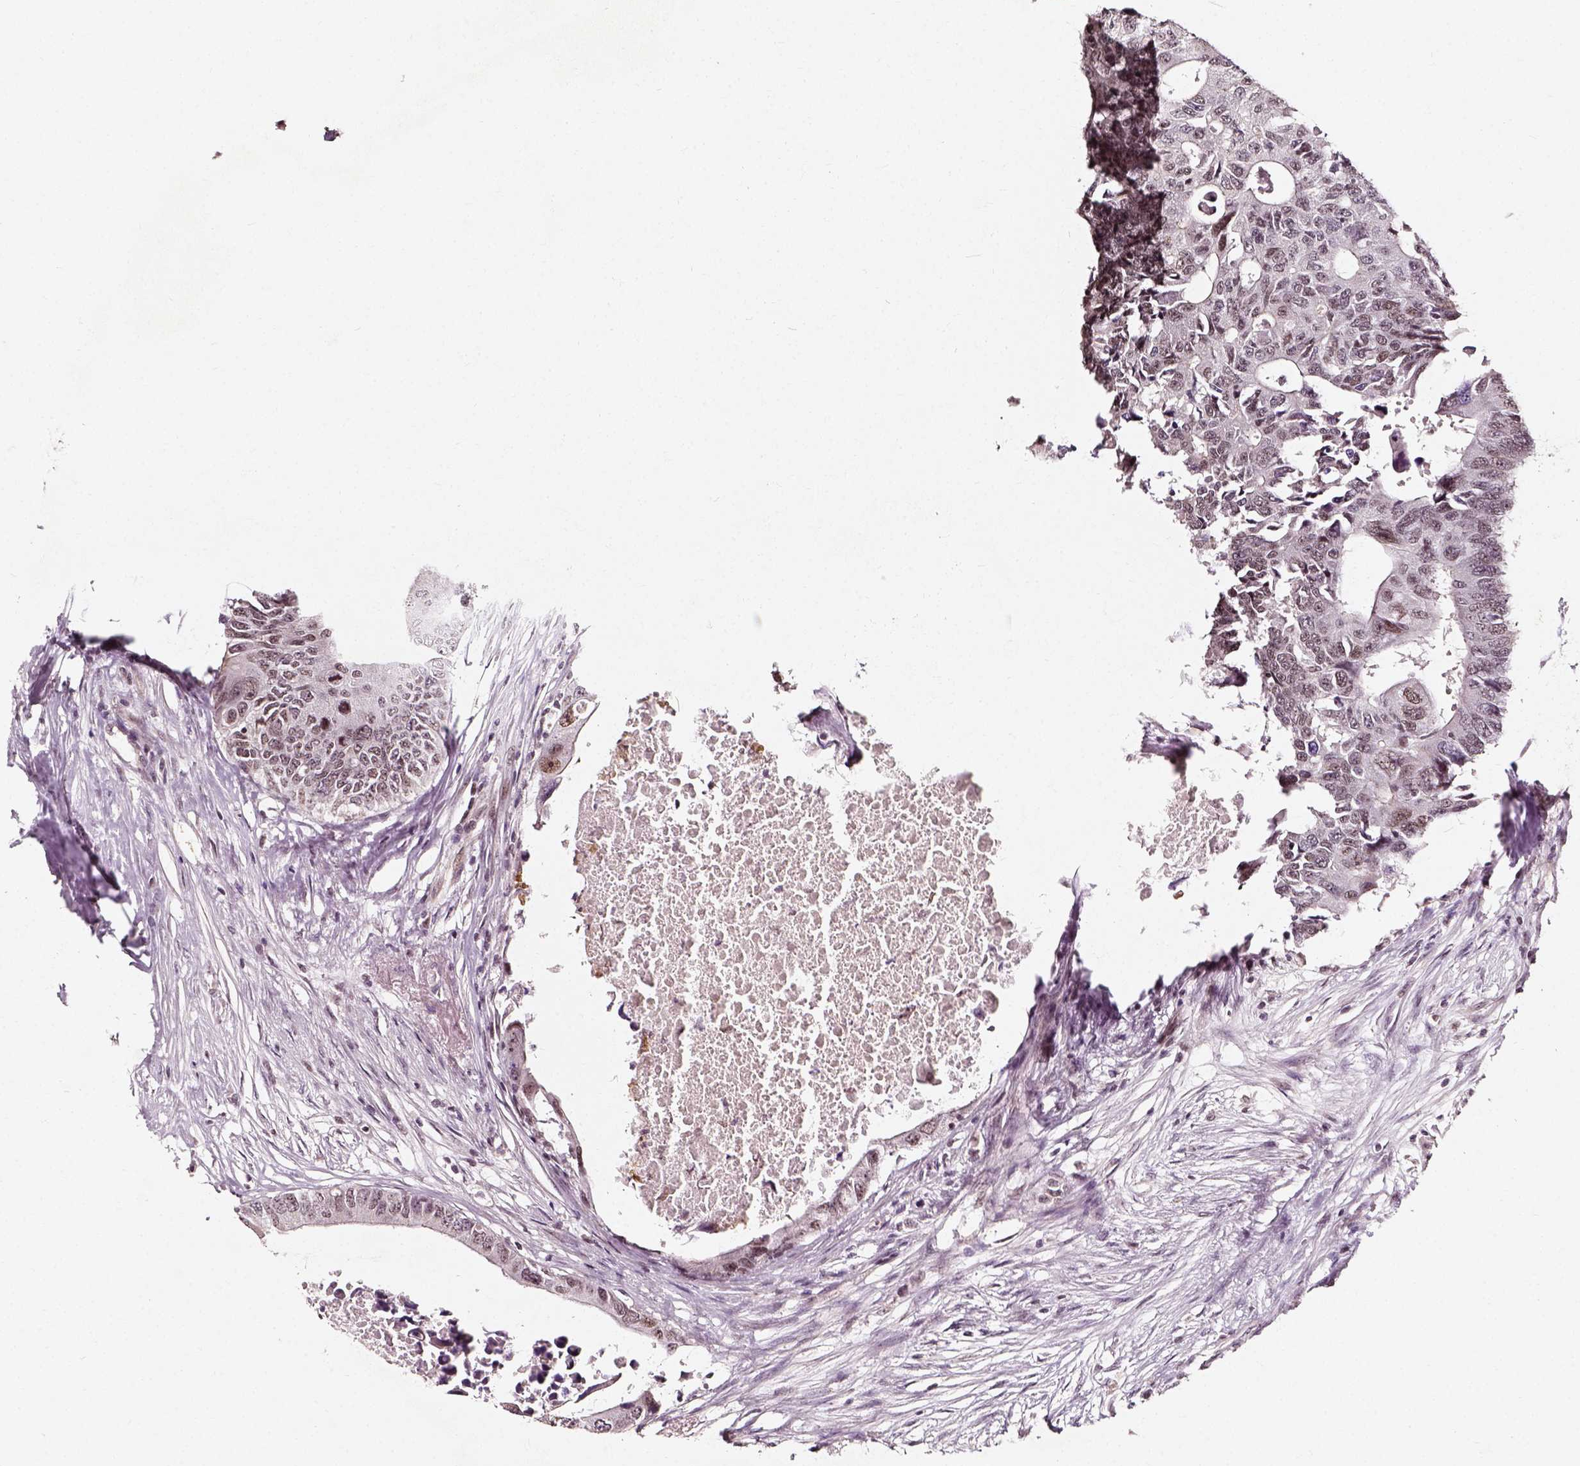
{"staining": {"intensity": "weak", "quantity": ">75%", "location": "nuclear"}, "tissue": "colorectal cancer", "cell_type": "Tumor cells", "image_type": "cancer", "snomed": [{"axis": "morphology", "description": "Adenocarcinoma, NOS"}, {"axis": "topography", "description": "Colon"}], "caption": "There is low levels of weak nuclear expression in tumor cells of colorectal adenocarcinoma, as demonstrated by immunohistochemical staining (brown color).", "gene": "NACC1", "patient": {"sex": "male", "age": 71}}